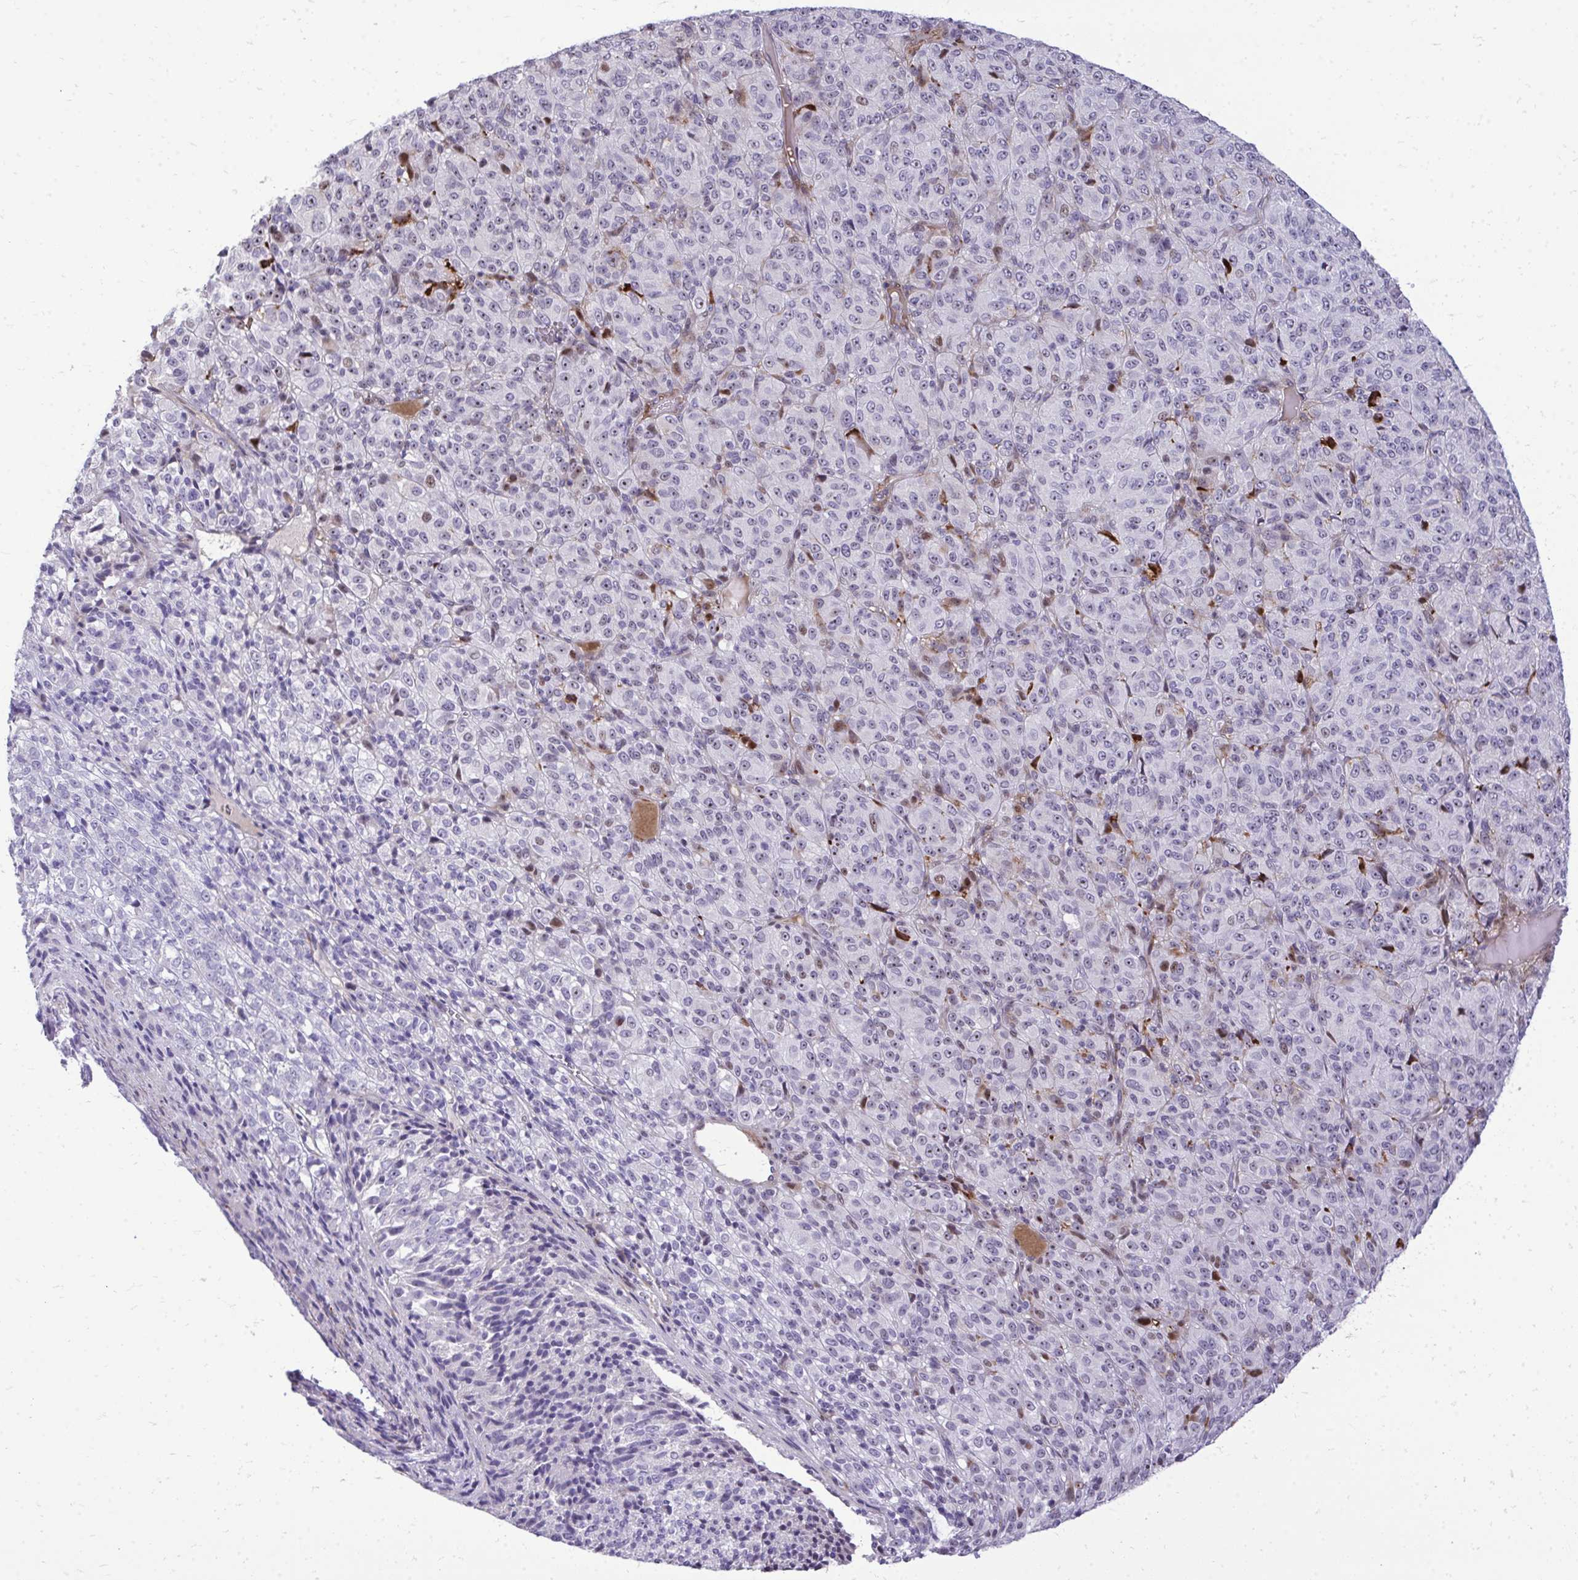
{"staining": {"intensity": "negative", "quantity": "none", "location": "none"}, "tissue": "melanoma", "cell_type": "Tumor cells", "image_type": "cancer", "snomed": [{"axis": "morphology", "description": "Malignant melanoma, Metastatic site"}, {"axis": "topography", "description": "Brain"}], "caption": "Immunohistochemistry (IHC) micrograph of neoplastic tissue: melanoma stained with DAB (3,3'-diaminobenzidine) exhibits no significant protein positivity in tumor cells.", "gene": "DLX4", "patient": {"sex": "female", "age": 56}}